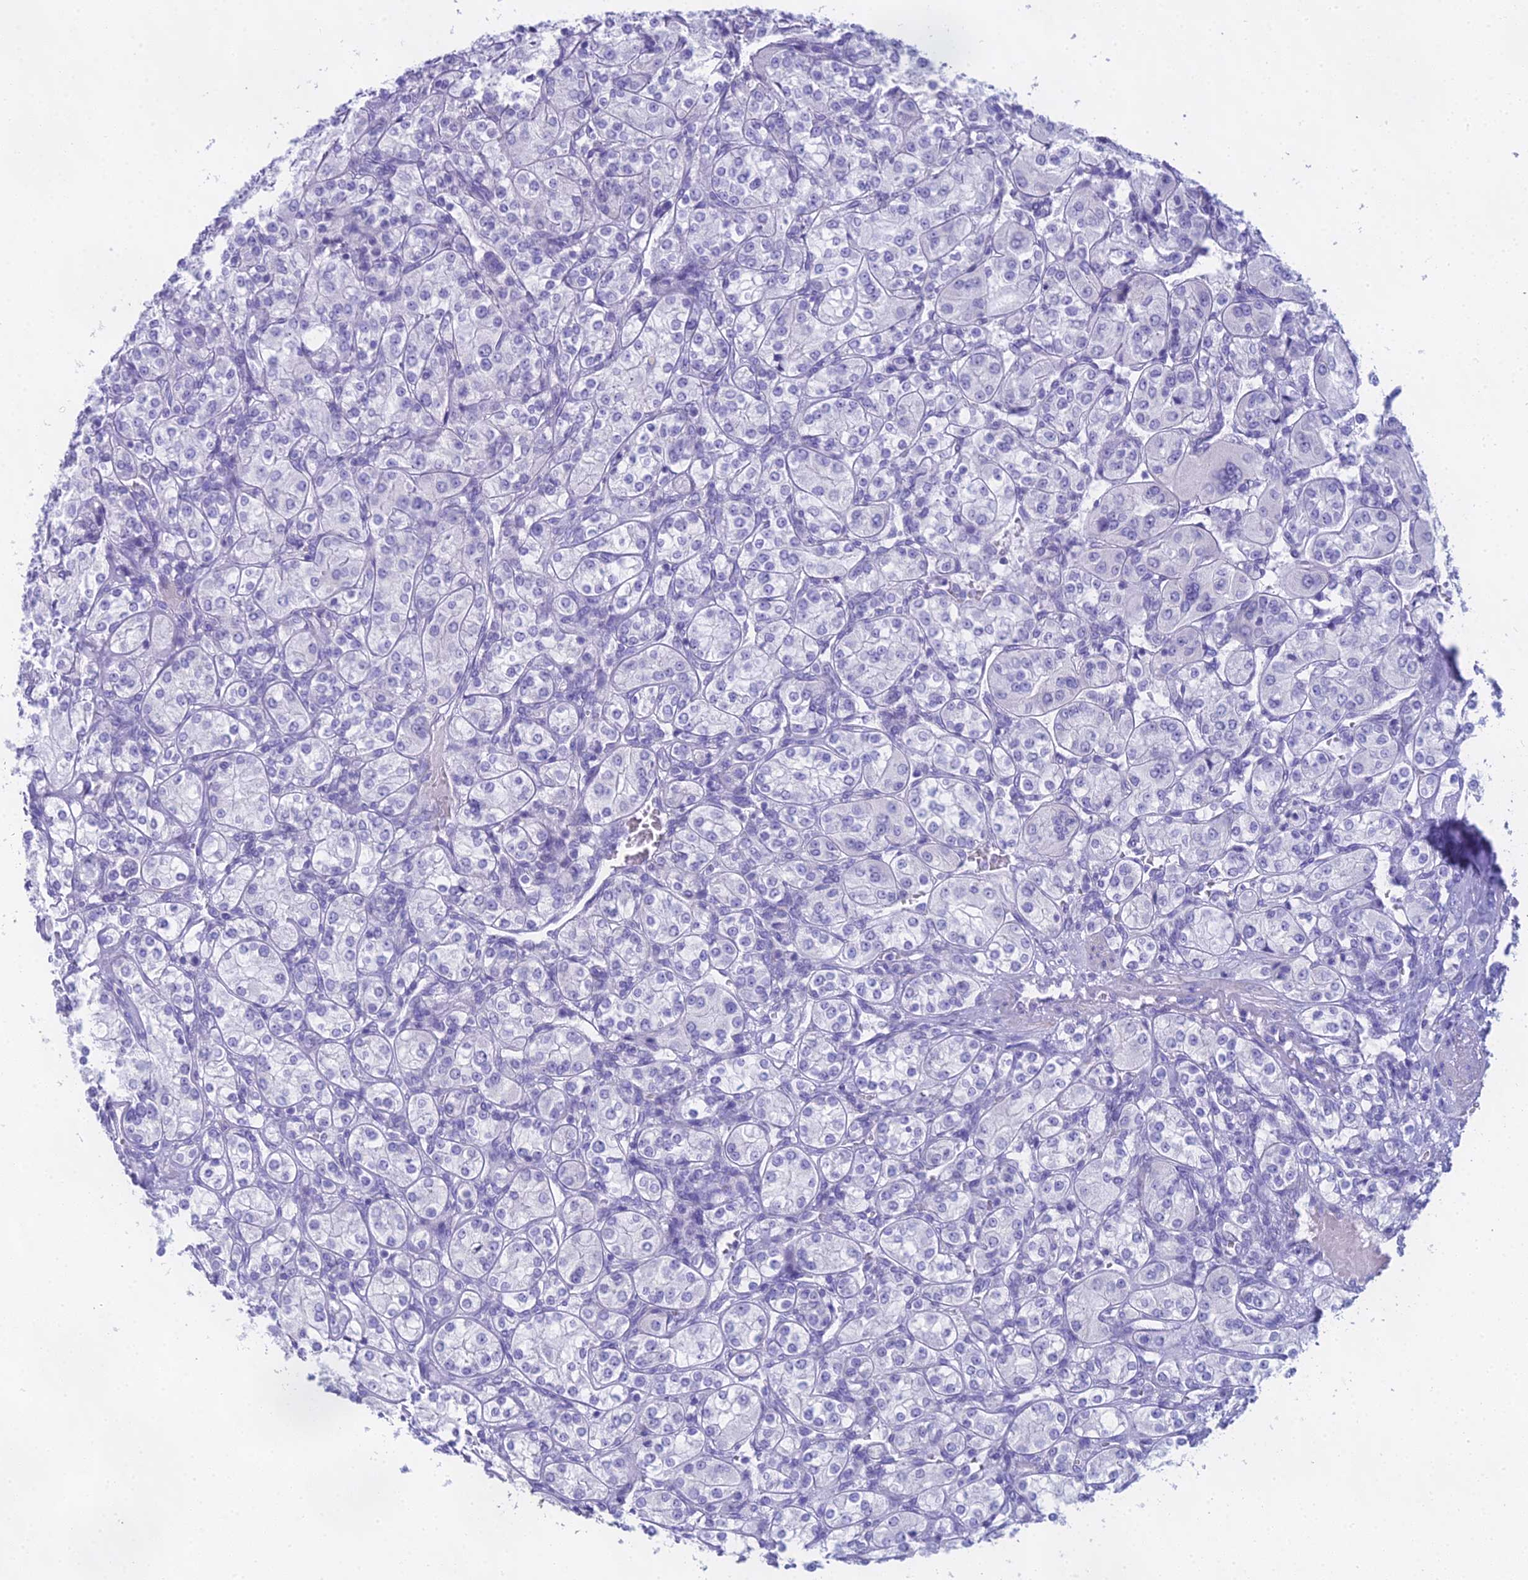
{"staining": {"intensity": "negative", "quantity": "none", "location": "none"}, "tissue": "renal cancer", "cell_type": "Tumor cells", "image_type": "cancer", "snomed": [{"axis": "morphology", "description": "Adenocarcinoma, NOS"}, {"axis": "topography", "description": "Kidney"}], "caption": "DAB immunohistochemical staining of renal cancer displays no significant positivity in tumor cells.", "gene": "UNC80", "patient": {"sex": "male", "age": 77}}